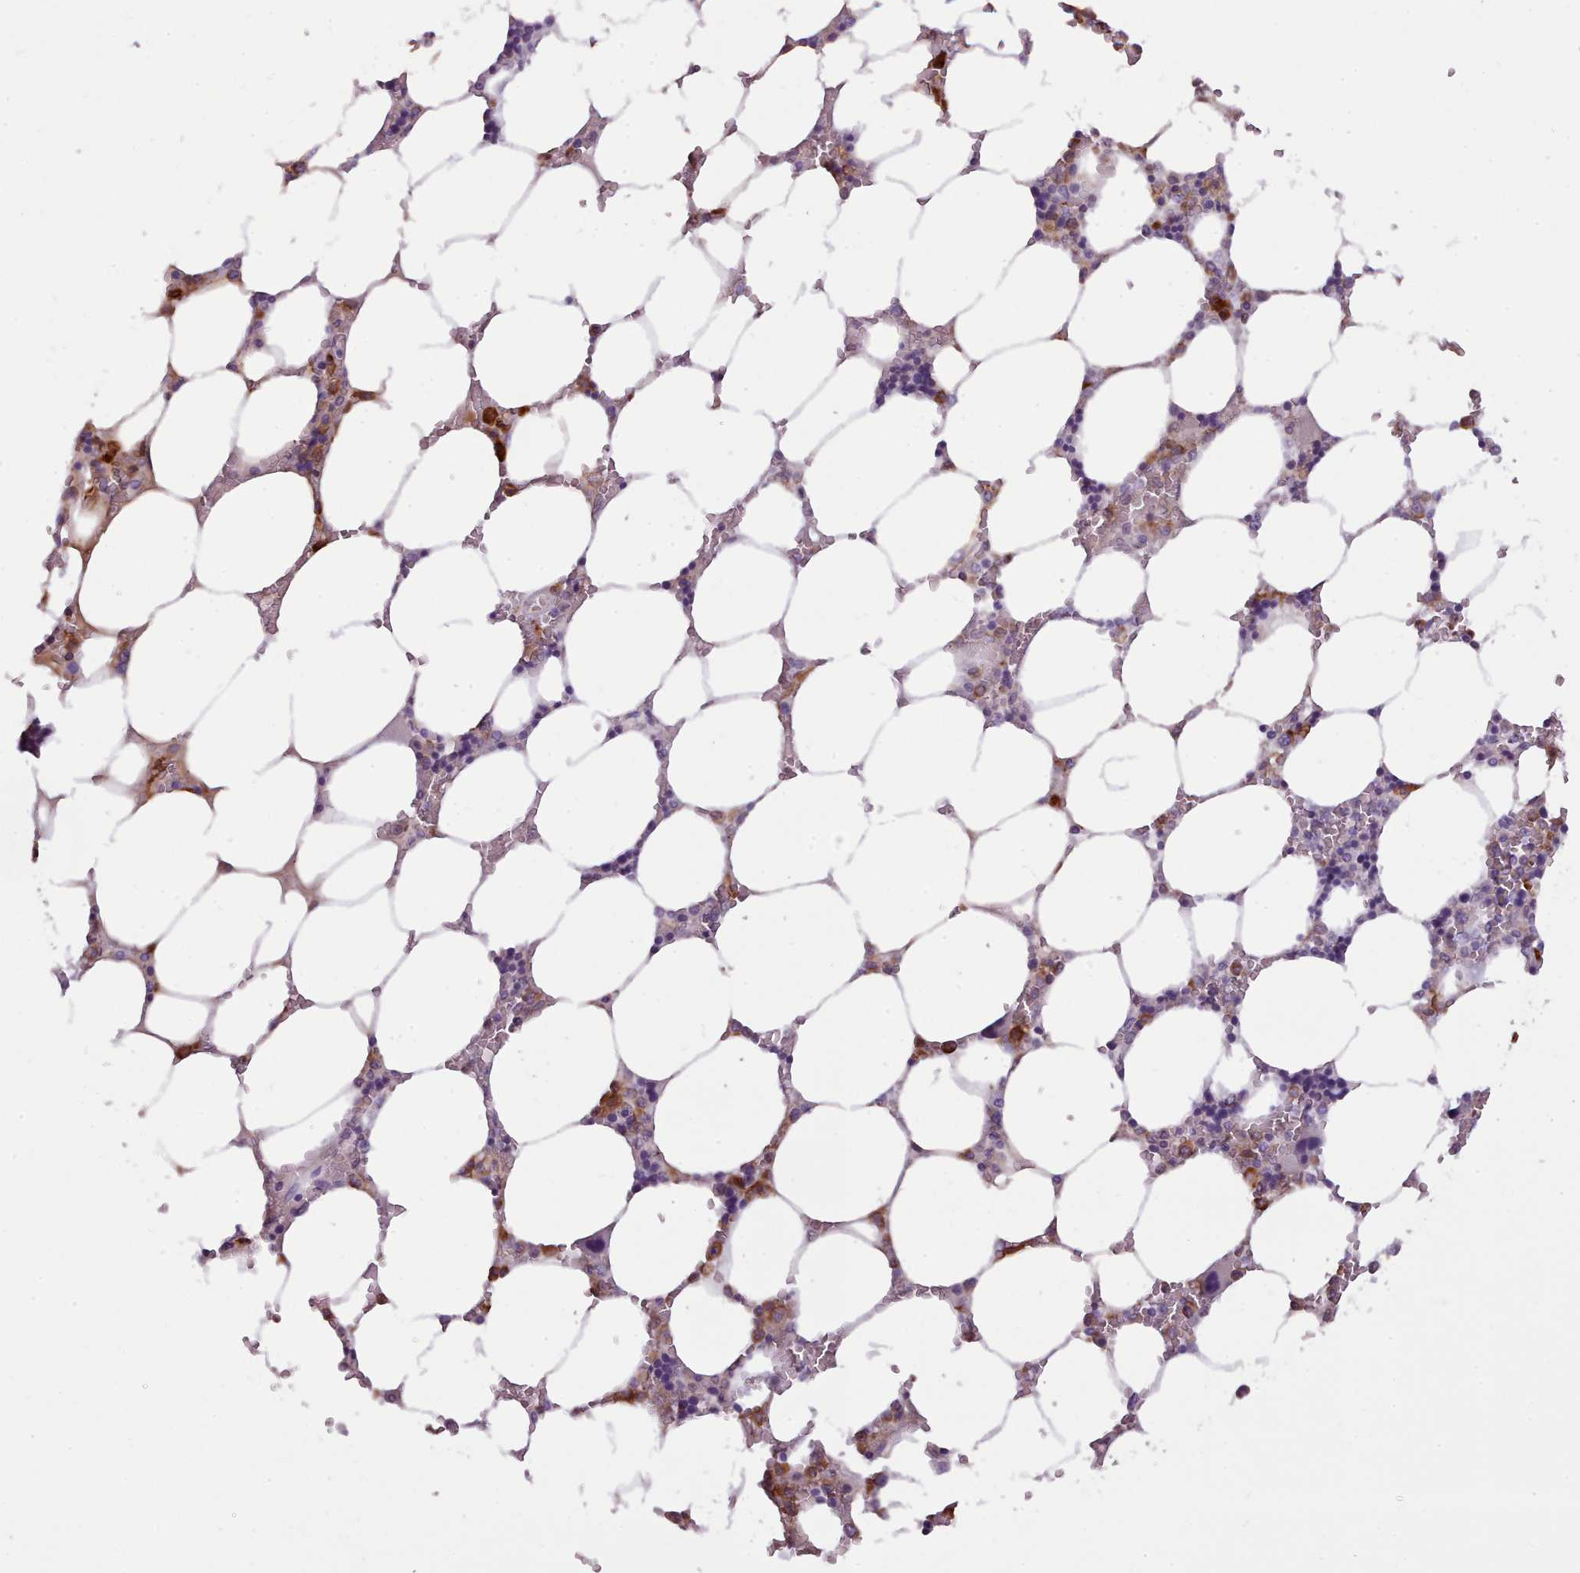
{"staining": {"intensity": "strong", "quantity": "<25%", "location": "cytoplasmic/membranous"}, "tissue": "bone marrow", "cell_type": "Hematopoietic cells", "image_type": "normal", "snomed": [{"axis": "morphology", "description": "Normal tissue, NOS"}, {"axis": "topography", "description": "Bone marrow"}], "caption": "Hematopoietic cells demonstrate strong cytoplasmic/membranous expression in about <25% of cells in unremarkable bone marrow. (DAB (3,3'-diaminobenzidine) IHC, brown staining for protein, blue staining for nuclei).", "gene": "NDST2", "patient": {"sex": "male", "age": 64}}